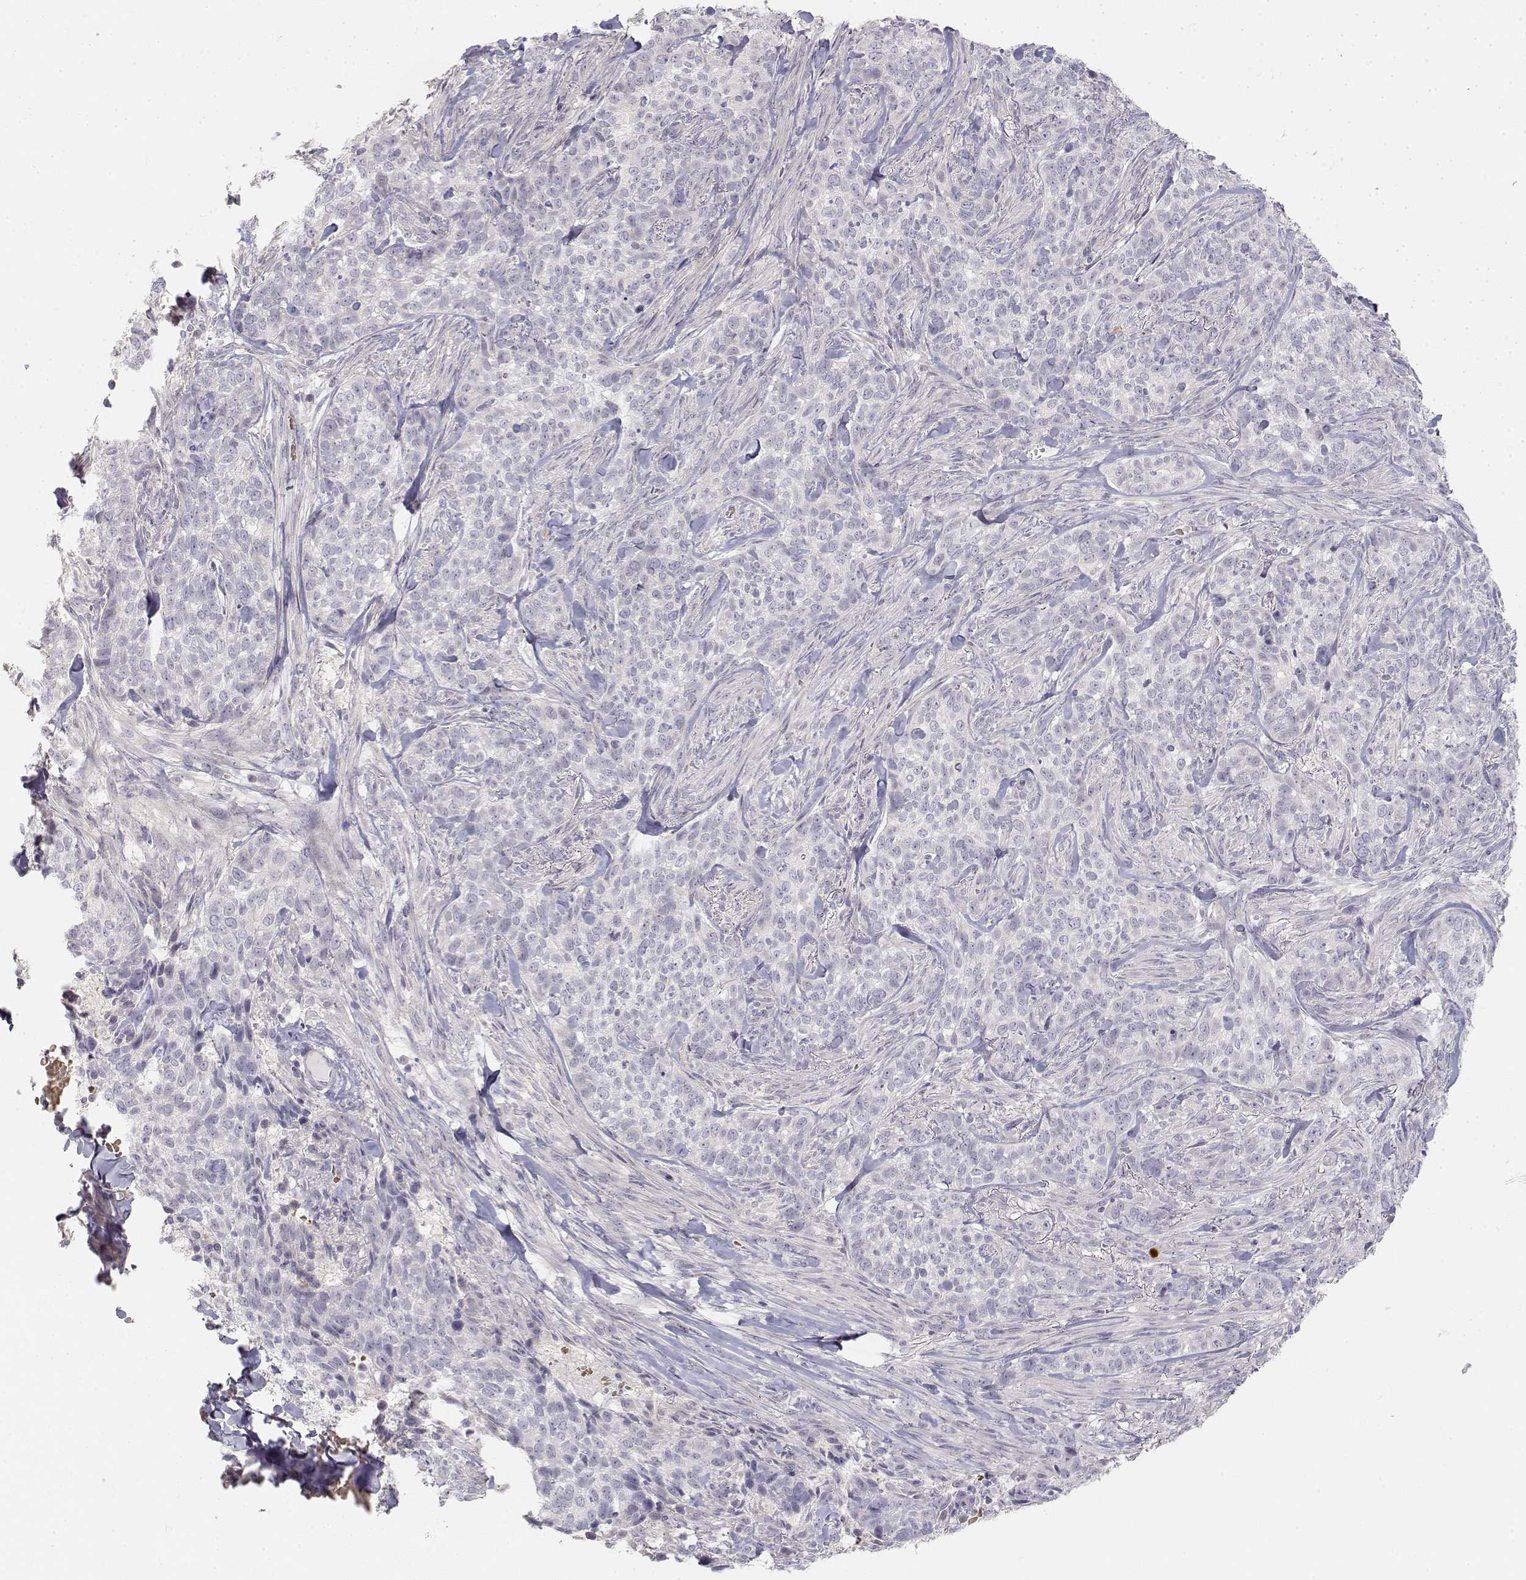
{"staining": {"intensity": "negative", "quantity": "none", "location": "none"}, "tissue": "skin cancer", "cell_type": "Tumor cells", "image_type": "cancer", "snomed": [{"axis": "morphology", "description": "Basal cell carcinoma"}, {"axis": "topography", "description": "Skin"}], "caption": "This is an immunohistochemistry (IHC) image of skin basal cell carcinoma. There is no positivity in tumor cells.", "gene": "GLIPR1L2", "patient": {"sex": "female", "age": 69}}